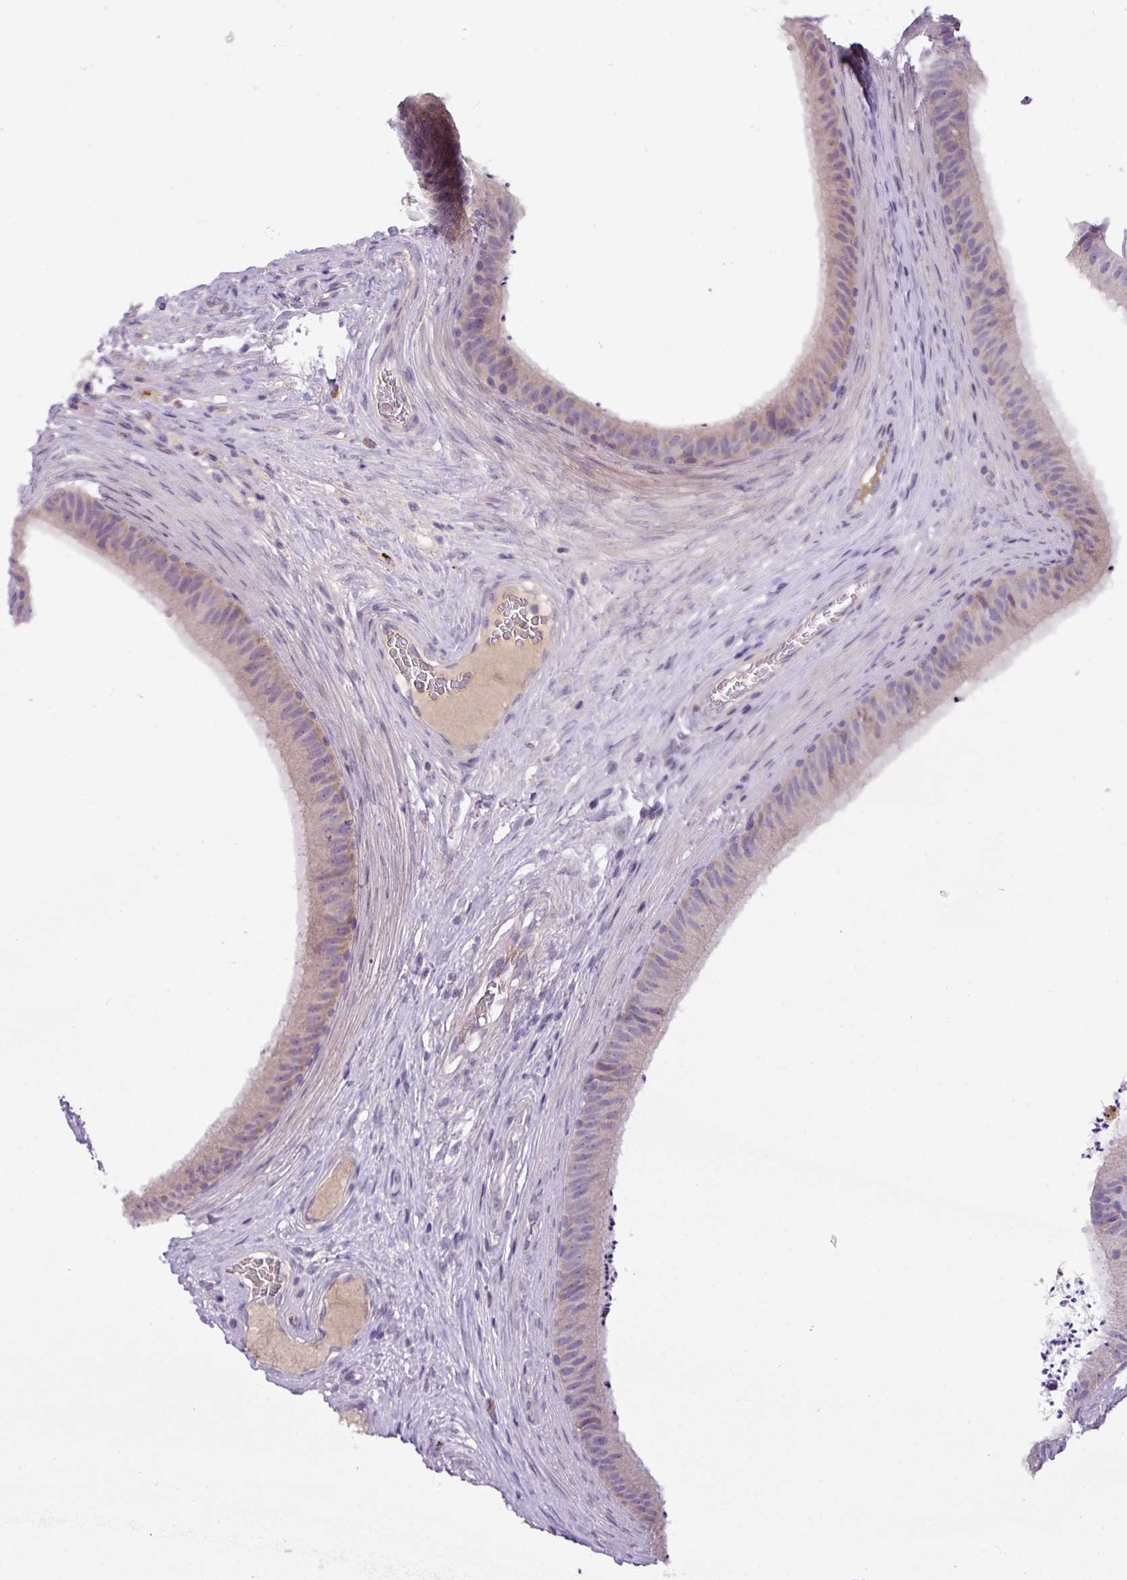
{"staining": {"intensity": "weak", "quantity": "<25%", "location": "cytoplasmic/membranous"}, "tissue": "epididymis", "cell_type": "Glandular cells", "image_type": "normal", "snomed": [{"axis": "morphology", "description": "Normal tissue, NOS"}, {"axis": "topography", "description": "Testis"}, {"axis": "topography", "description": "Epididymis"}], "caption": "An immunohistochemistry photomicrograph of normal epididymis is shown. There is no staining in glandular cells of epididymis. Brightfield microscopy of immunohistochemistry (IHC) stained with DAB (3,3'-diaminobenzidine) (brown) and hematoxylin (blue), captured at high magnification.", "gene": "IL17A", "patient": {"sex": "male", "age": 41}}